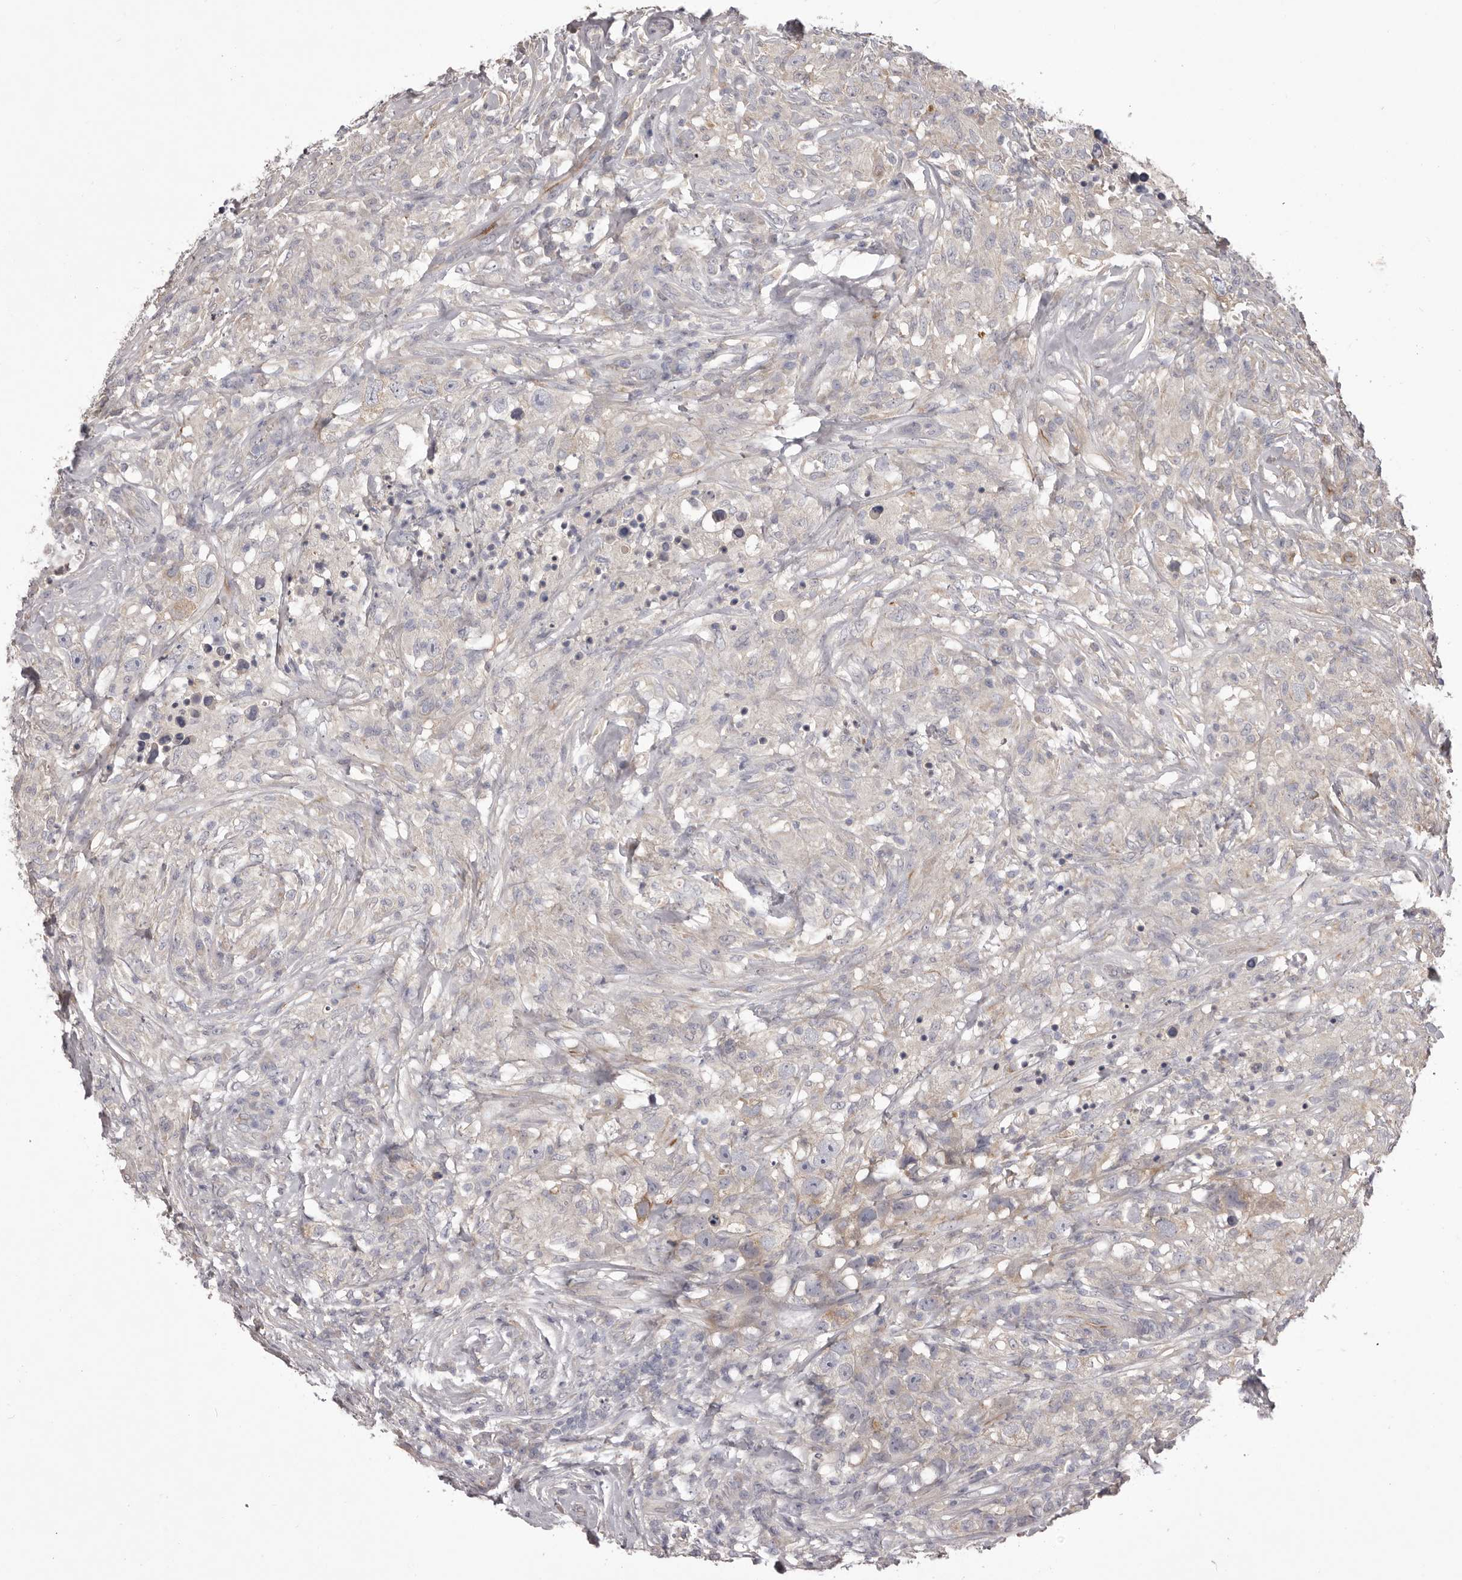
{"staining": {"intensity": "negative", "quantity": "none", "location": "none"}, "tissue": "testis cancer", "cell_type": "Tumor cells", "image_type": "cancer", "snomed": [{"axis": "morphology", "description": "Seminoma, NOS"}, {"axis": "topography", "description": "Testis"}], "caption": "Immunohistochemistry (IHC) image of human testis seminoma stained for a protein (brown), which displays no staining in tumor cells.", "gene": "PNRC1", "patient": {"sex": "male", "age": 49}}